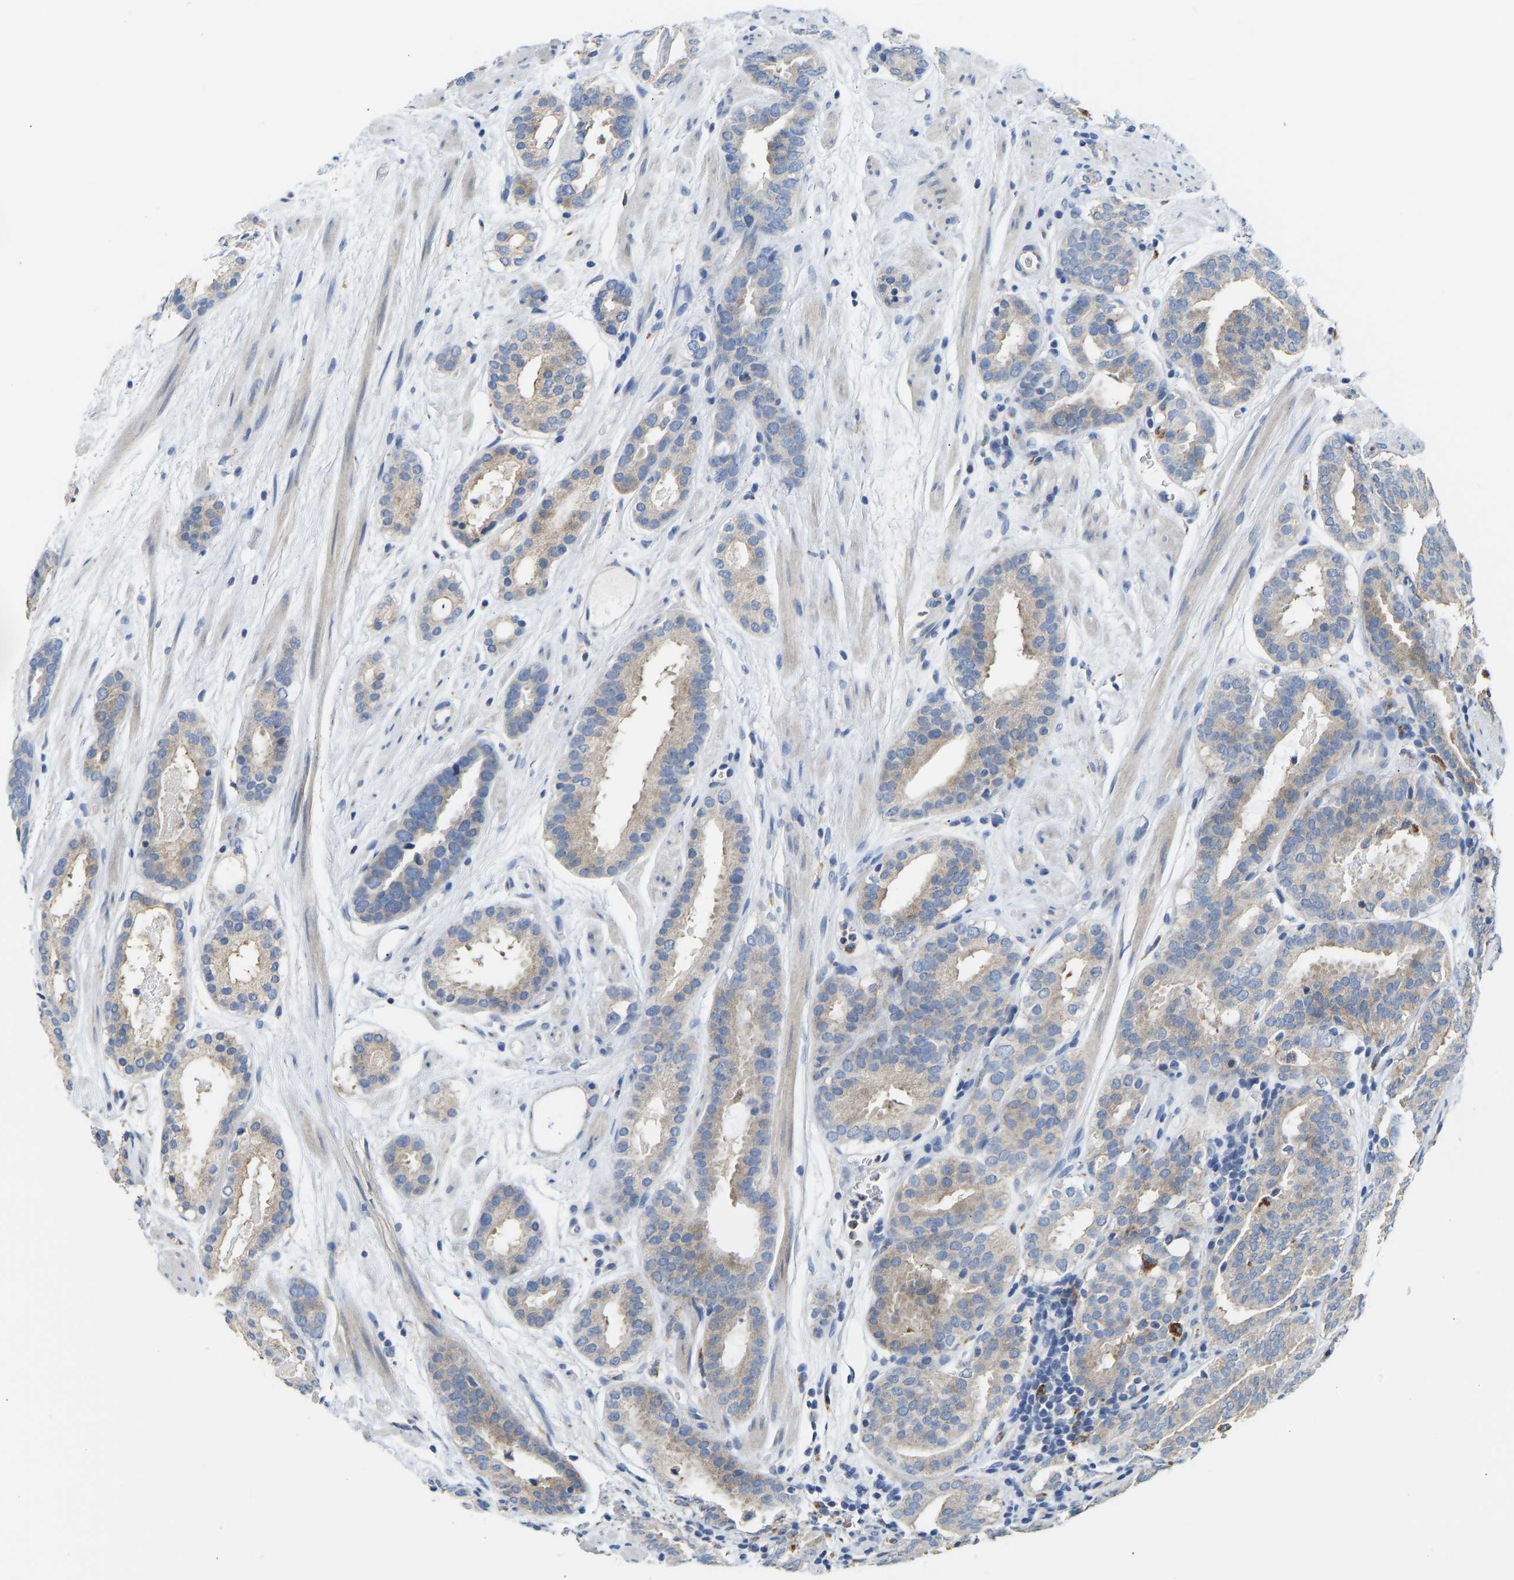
{"staining": {"intensity": "weak", "quantity": "25%-75%", "location": "cytoplasmic/membranous"}, "tissue": "prostate cancer", "cell_type": "Tumor cells", "image_type": "cancer", "snomed": [{"axis": "morphology", "description": "Adenocarcinoma, Low grade"}, {"axis": "topography", "description": "Prostate"}], "caption": "About 25%-75% of tumor cells in adenocarcinoma (low-grade) (prostate) exhibit weak cytoplasmic/membranous protein expression as visualized by brown immunohistochemical staining.", "gene": "ATP6V1E1", "patient": {"sex": "male", "age": 69}}